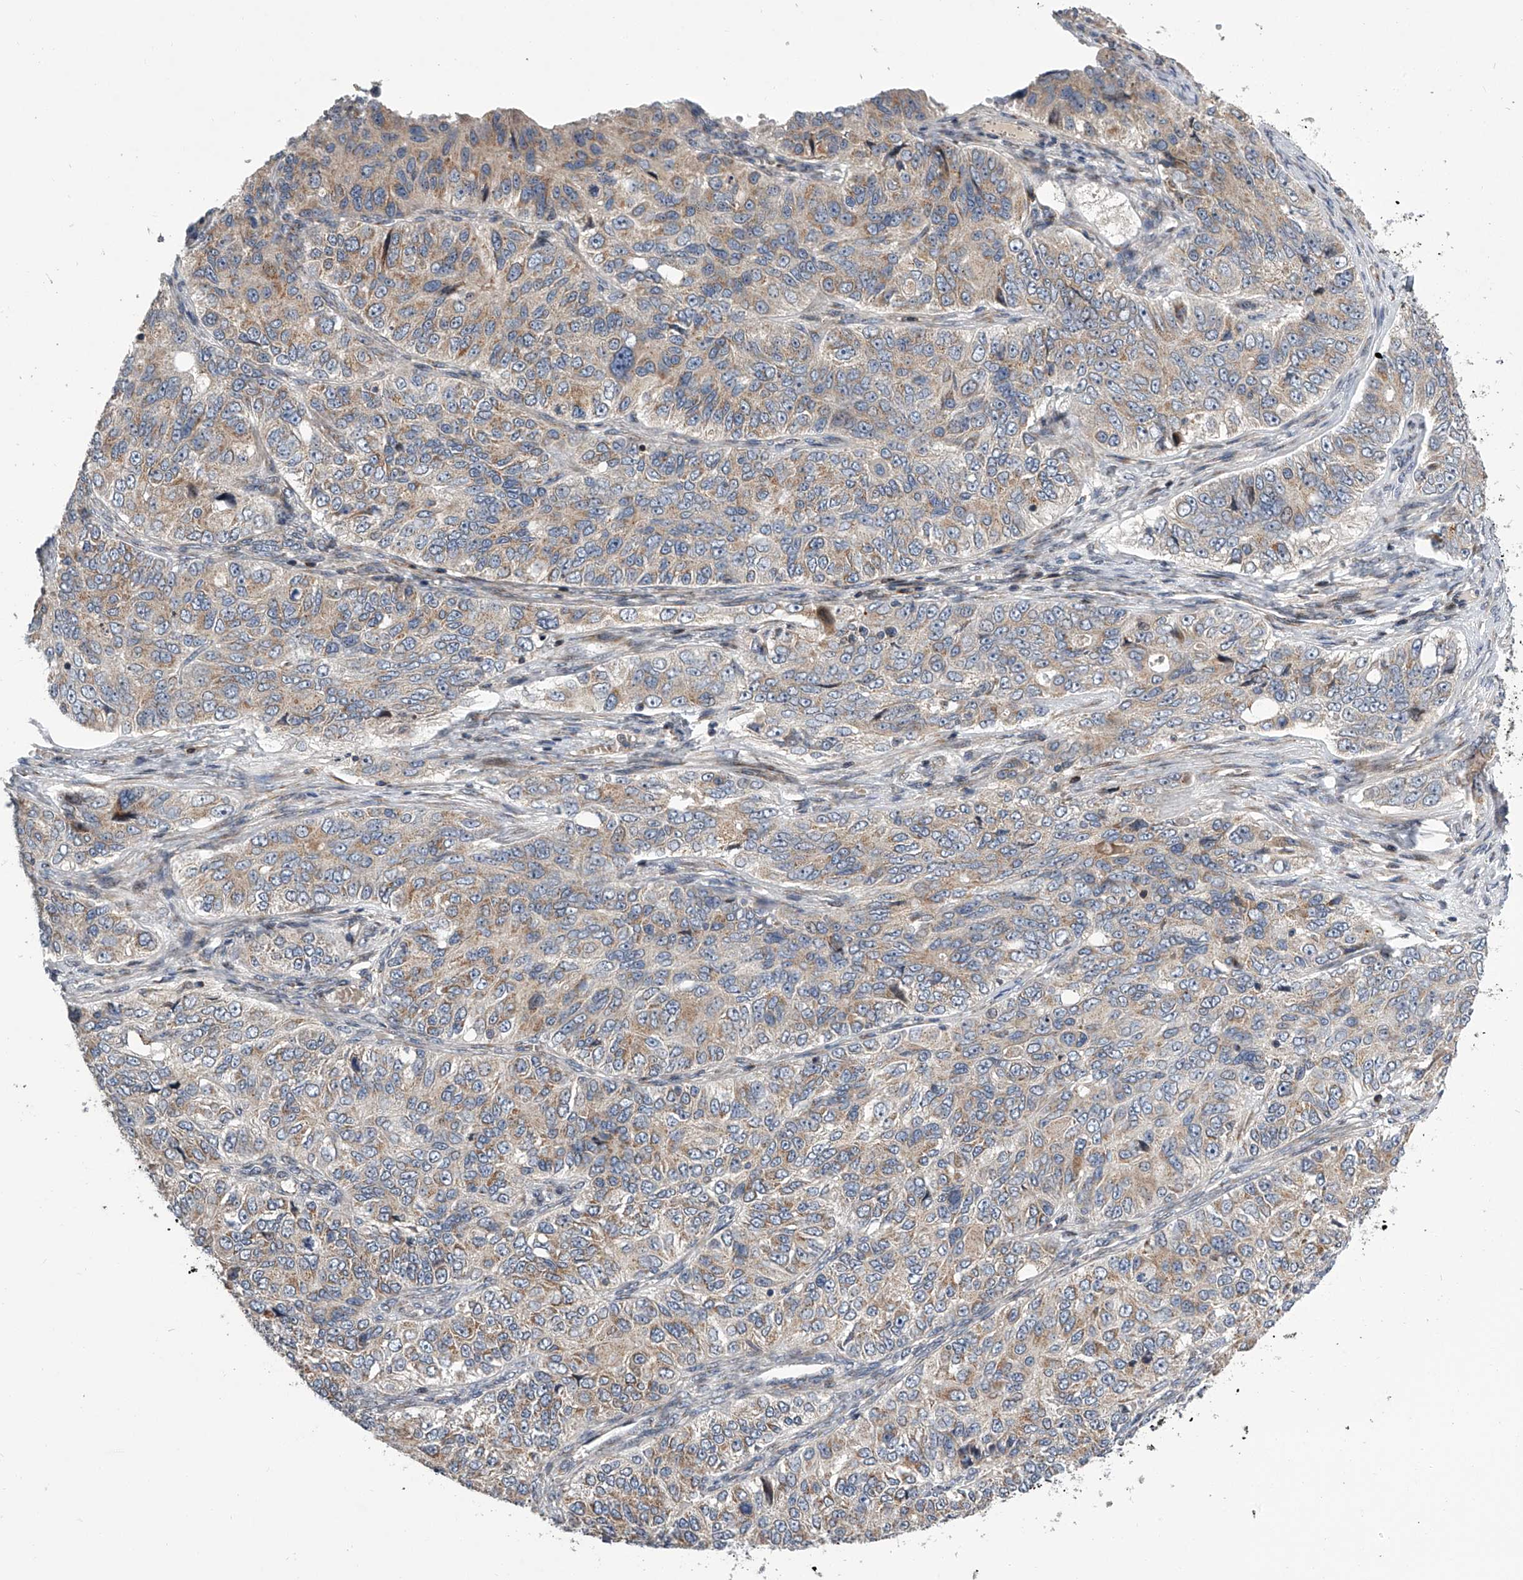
{"staining": {"intensity": "weak", "quantity": ">75%", "location": "cytoplasmic/membranous"}, "tissue": "ovarian cancer", "cell_type": "Tumor cells", "image_type": "cancer", "snomed": [{"axis": "morphology", "description": "Carcinoma, endometroid"}, {"axis": "topography", "description": "Ovary"}], "caption": "Endometroid carcinoma (ovarian) stained for a protein reveals weak cytoplasmic/membranous positivity in tumor cells. The staining was performed using DAB (3,3'-diaminobenzidine) to visualize the protein expression in brown, while the nuclei were stained in blue with hematoxylin (Magnification: 20x).", "gene": "DLGAP2", "patient": {"sex": "female", "age": 51}}